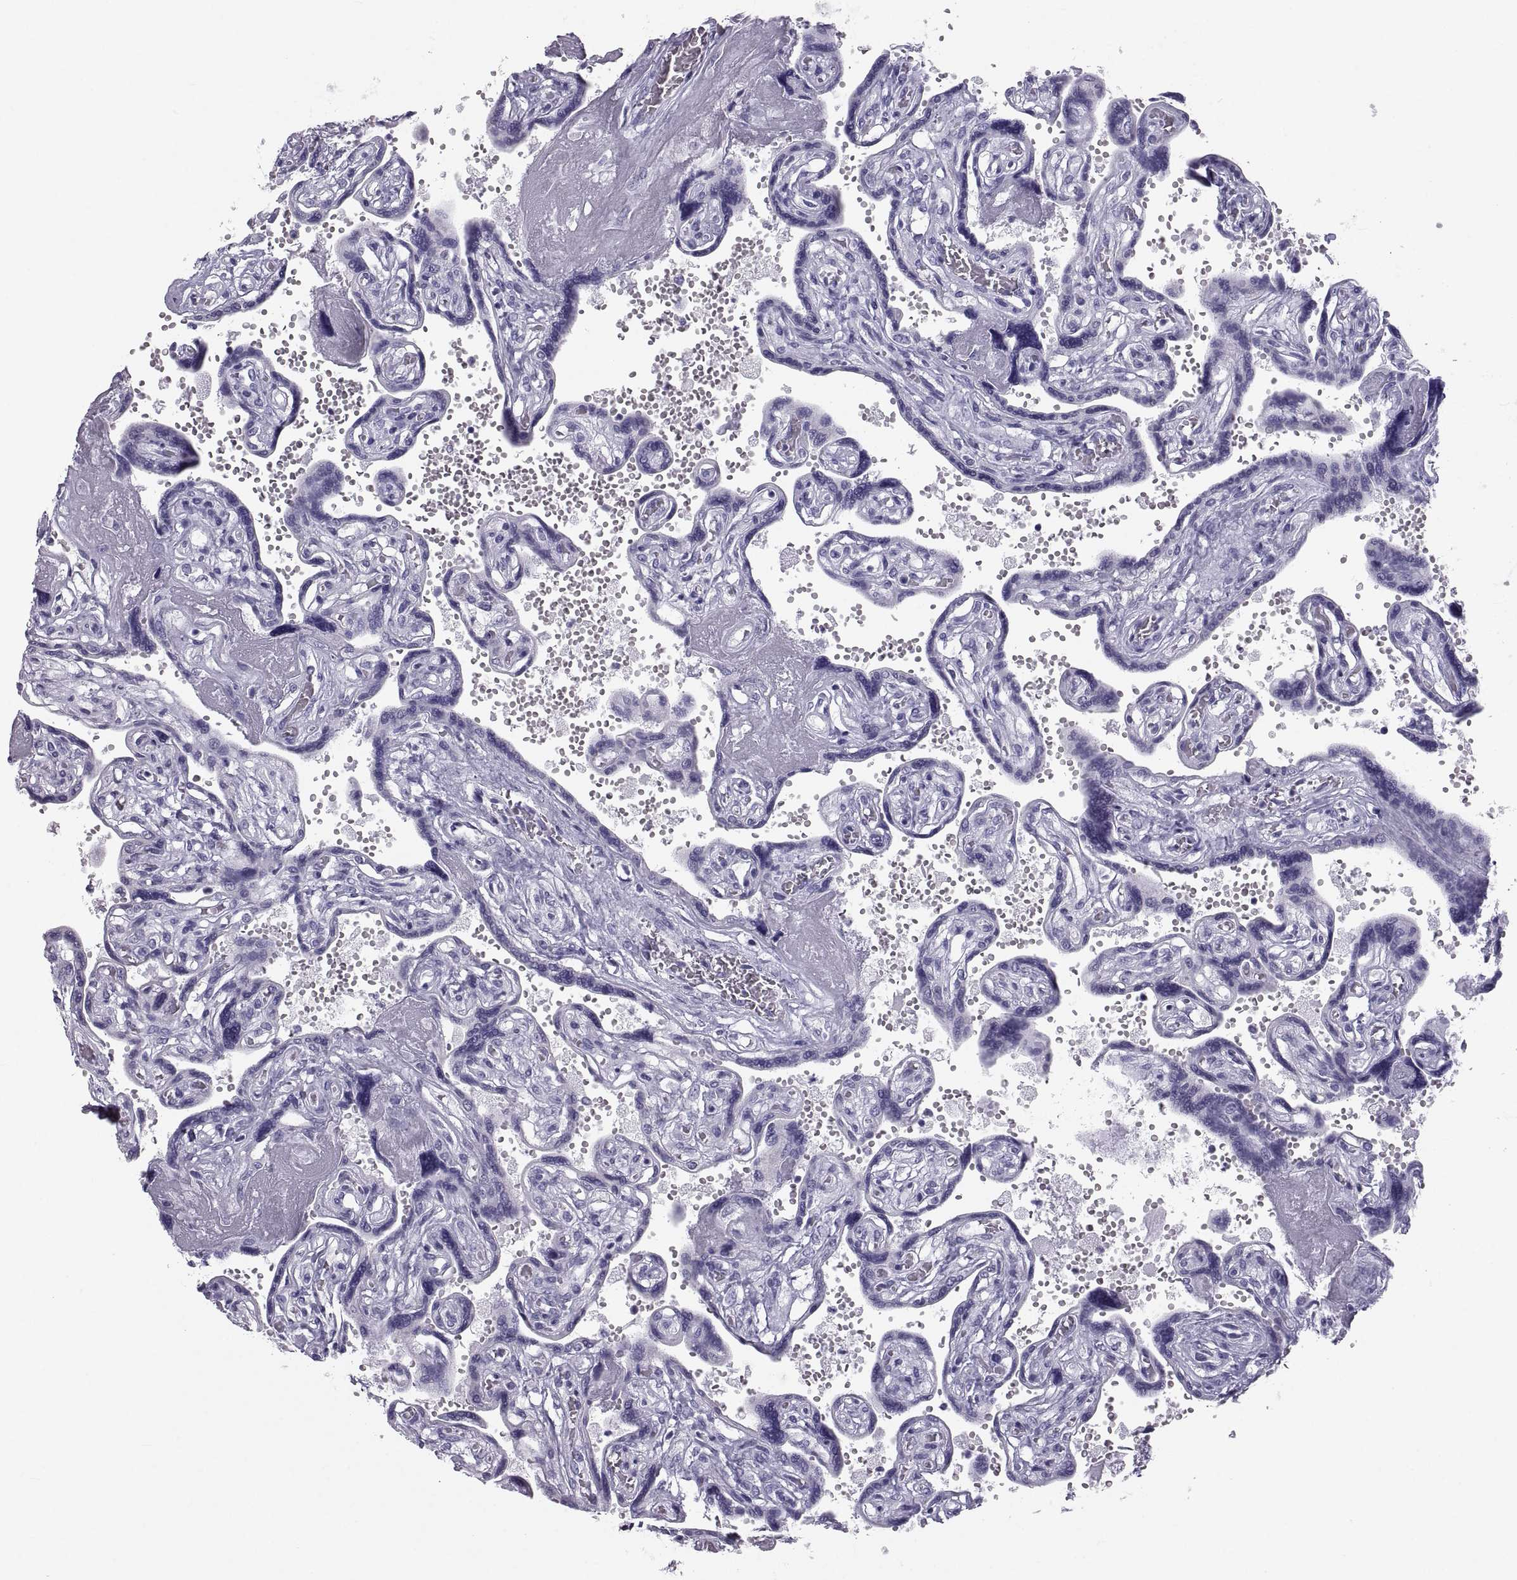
{"staining": {"intensity": "negative", "quantity": "none", "location": "none"}, "tissue": "placenta", "cell_type": "Decidual cells", "image_type": "normal", "snomed": [{"axis": "morphology", "description": "Normal tissue, NOS"}, {"axis": "topography", "description": "Placenta"}], "caption": "IHC histopathology image of normal placenta: human placenta stained with DAB (3,3'-diaminobenzidine) demonstrates no significant protein positivity in decidual cells. (DAB (3,3'-diaminobenzidine) immunohistochemistry (IHC) visualized using brightfield microscopy, high magnification).", "gene": "PCSK1N", "patient": {"sex": "female", "age": 32}}